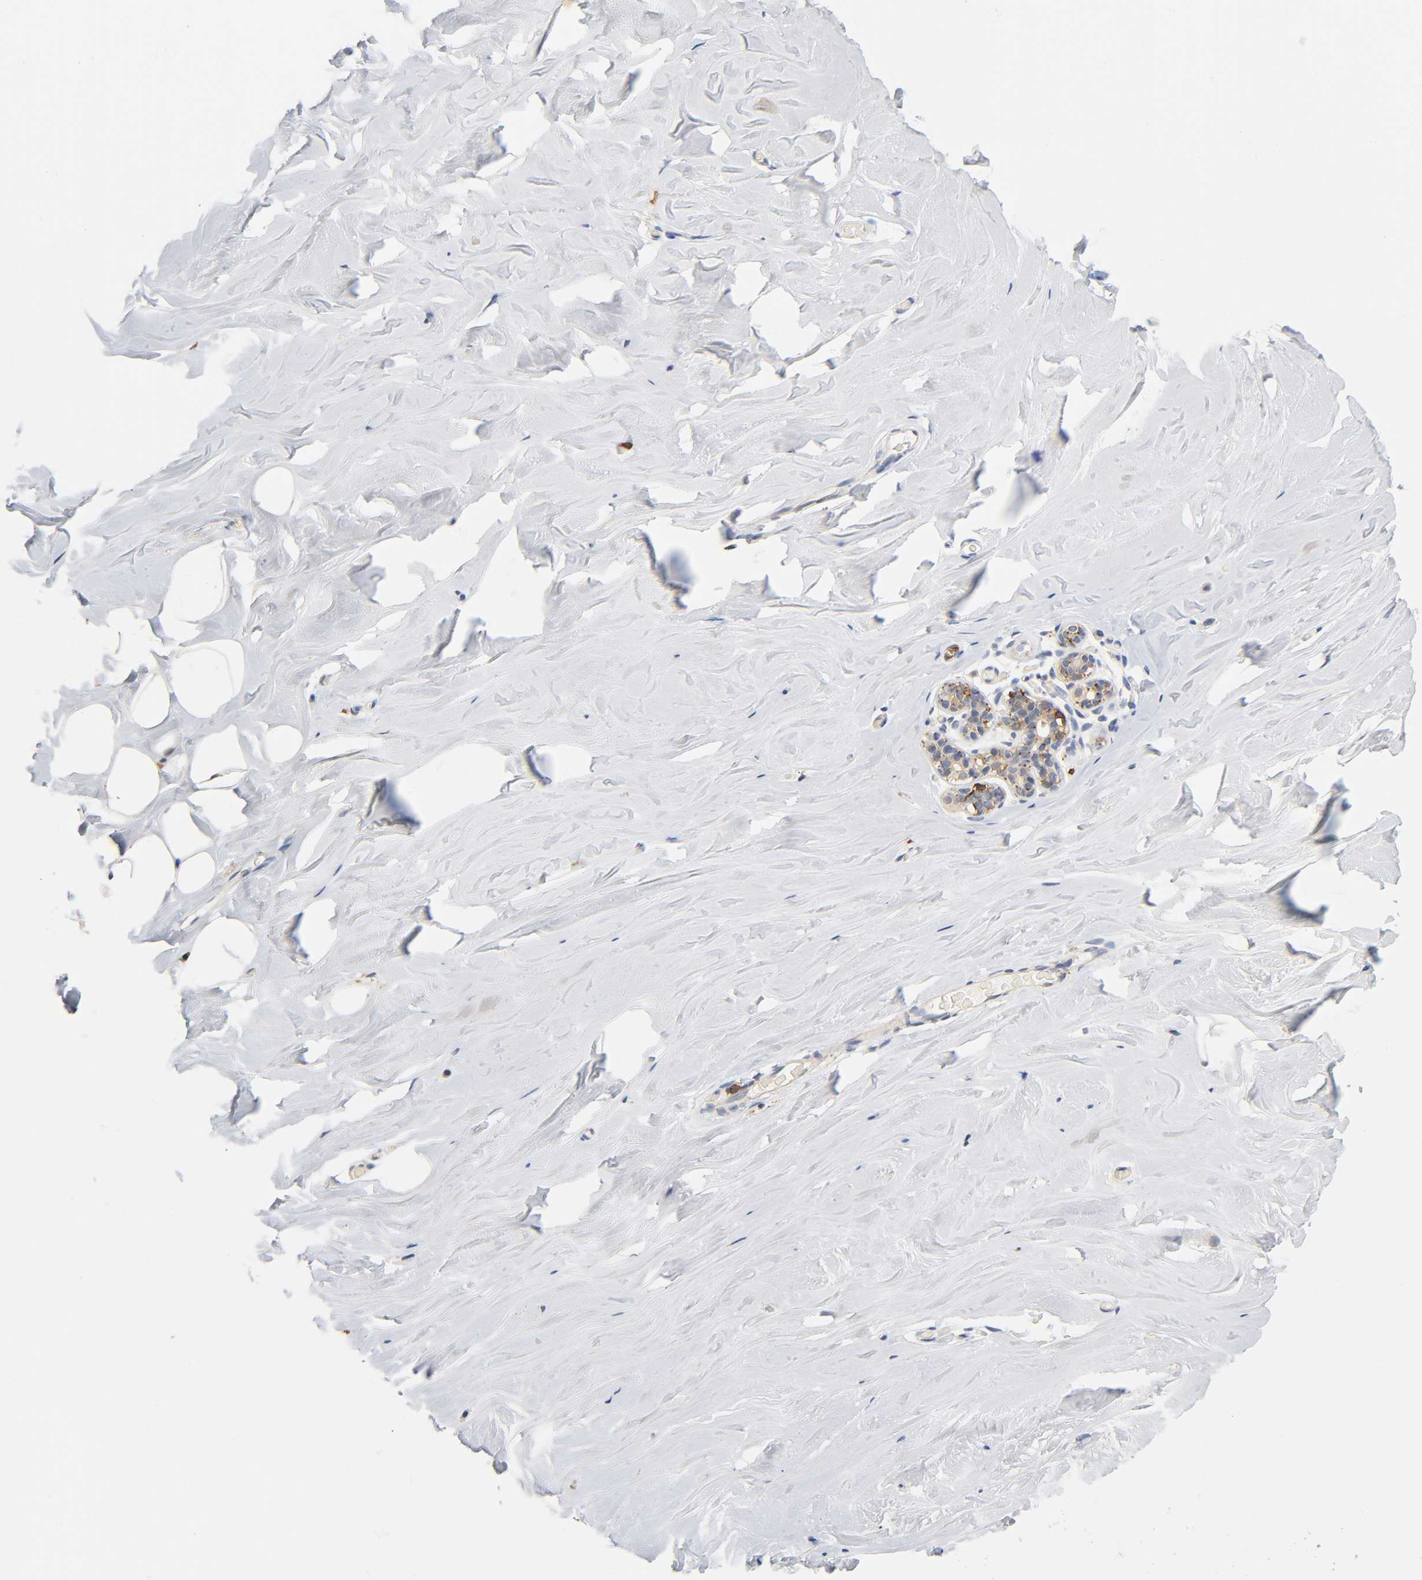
{"staining": {"intensity": "negative", "quantity": "none", "location": "none"}, "tissue": "breast", "cell_type": "Adipocytes", "image_type": "normal", "snomed": [{"axis": "morphology", "description": "Normal tissue, NOS"}, {"axis": "topography", "description": "Breast"}], "caption": "Immunohistochemical staining of normal human breast reveals no significant expression in adipocytes.", "gene": "UCKL1", "patient": {"sex": "female", "age": 75}}